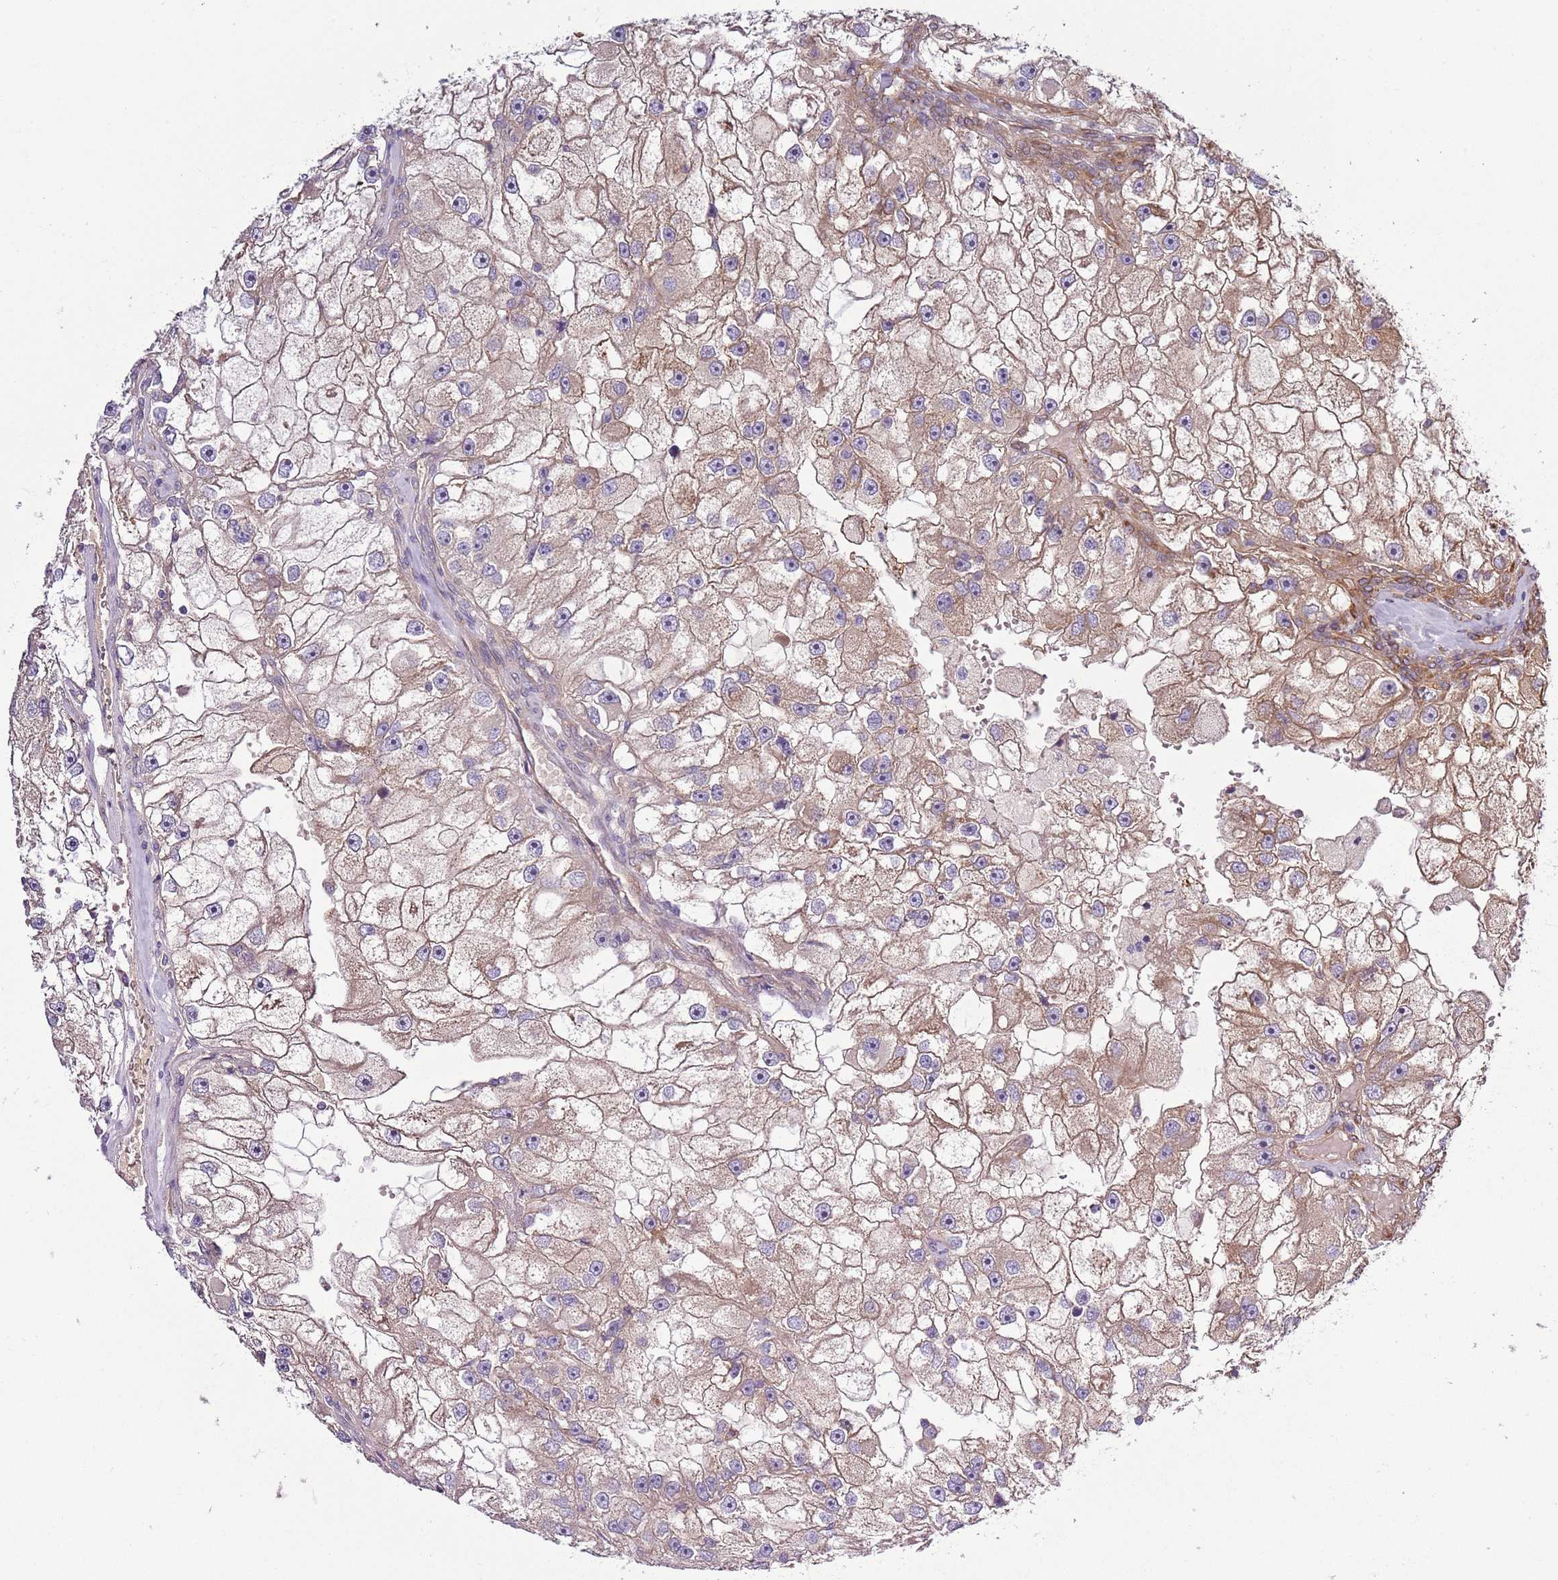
{"staining": {"intensity": "weak", "quantity": "25%-75%", "location": "cytoplasmic/membranous"}, "tissue": "renal cancer", "cell_type": "Tumor cells", "image_type": "cancer", "snomed": [{"axis": "morphology", "description": "Adenocarcinoma, NOS"}, {"axis": "topography", "description": "Kidney"}], "caption": "Immunohistochemical staining of human renal cancer (adenocarcinoma) shows weak cytoplasmic/membranous protein staining in about 25%-75% of tumor cells. (IHC, brightfield microscopy, high magnification).", "gene": "GNL1", "patient": {"sex": "male", "age": 63}}